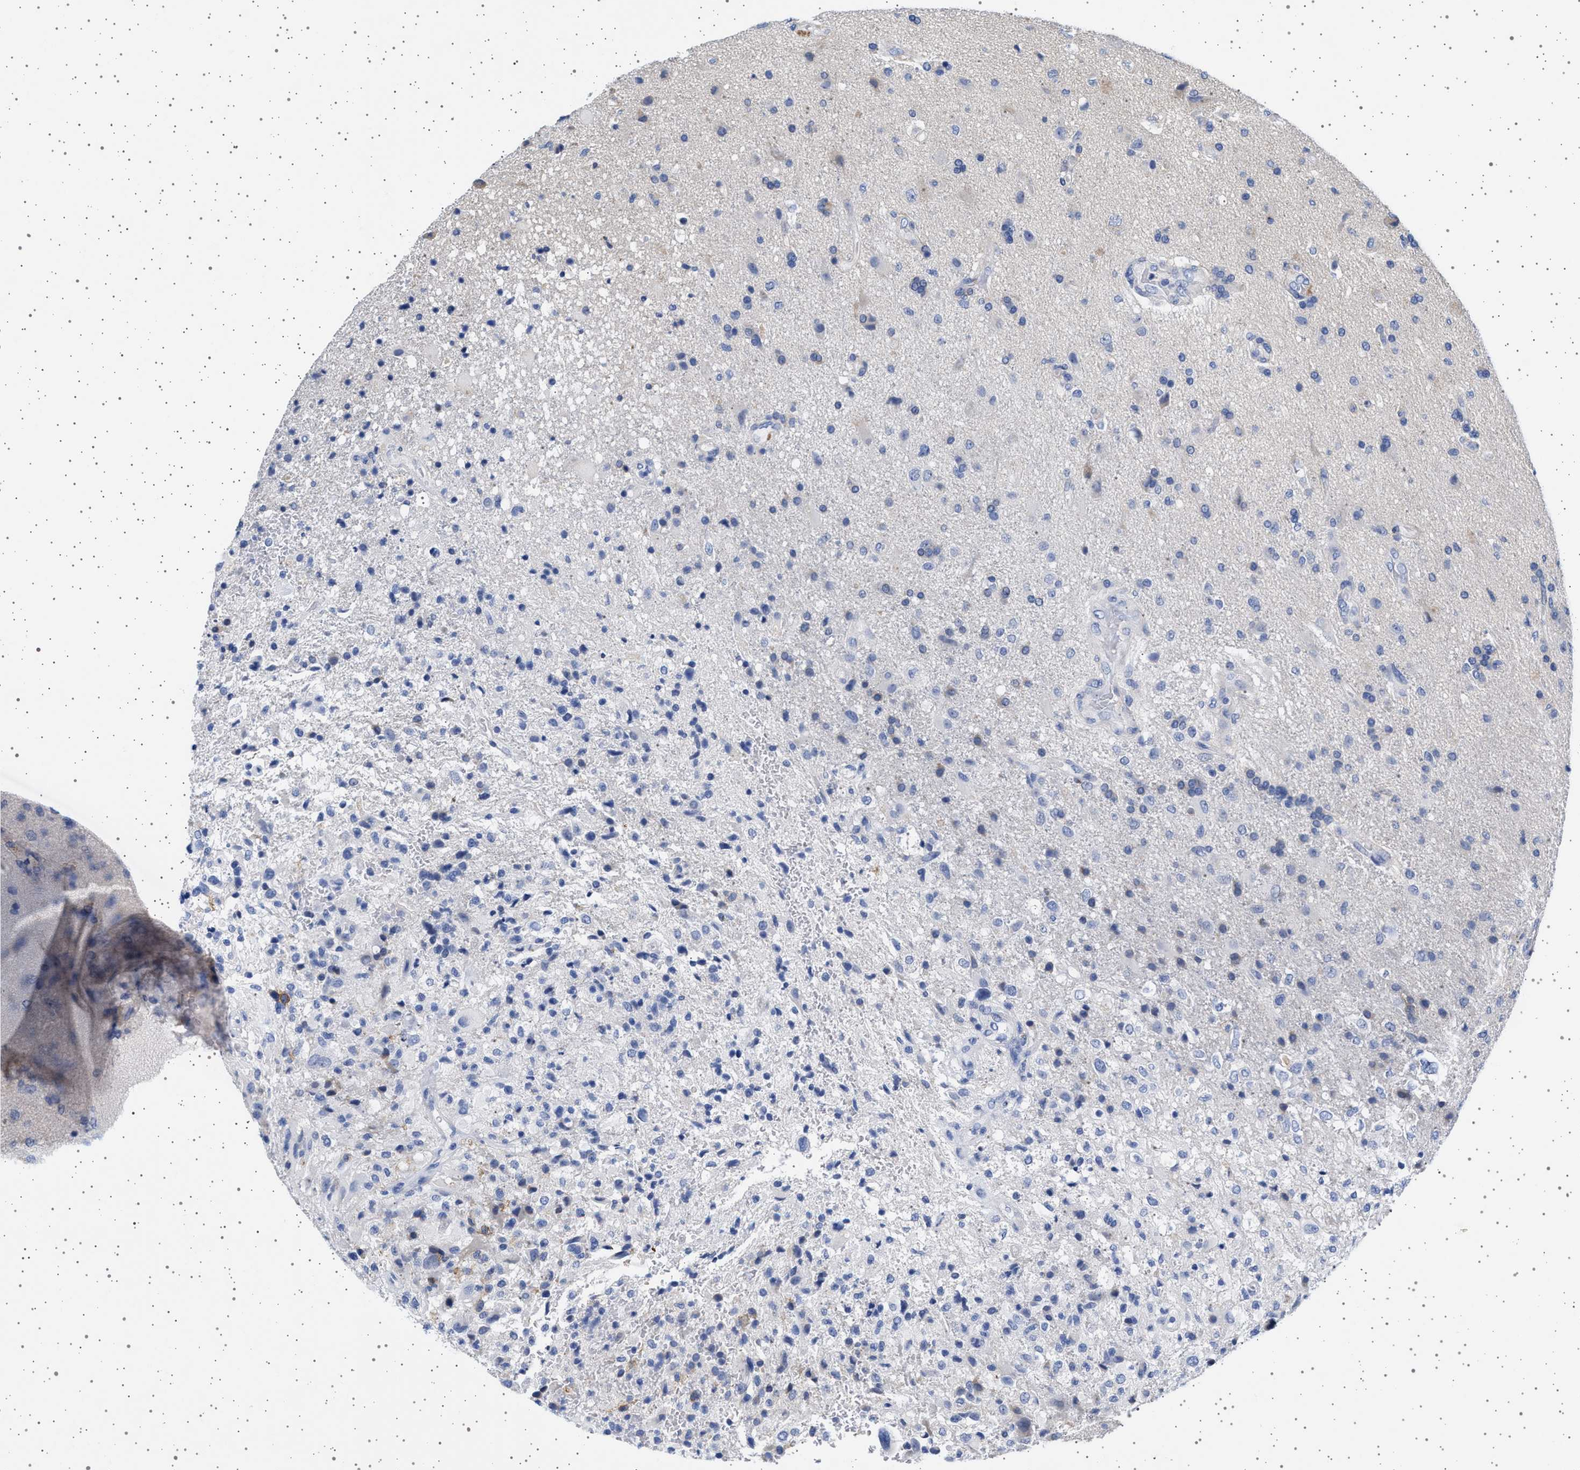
{"staining": {"intensity": "negative", "quantity": "none", "location": "none"}, "tissue": "glioma", "cell_type": "Tumor cells", "image_type": "cancer", "snomed": [{"axis": "morphology", "description": "Glioma, malignant, High grade"}, {"axis": "topography", "description": "Brain"}], "caption": "There is no significant positivity in tumor cells of glioma.", "gene": "TRMT10B", "patient": {"sex": "male", "age": 72}}